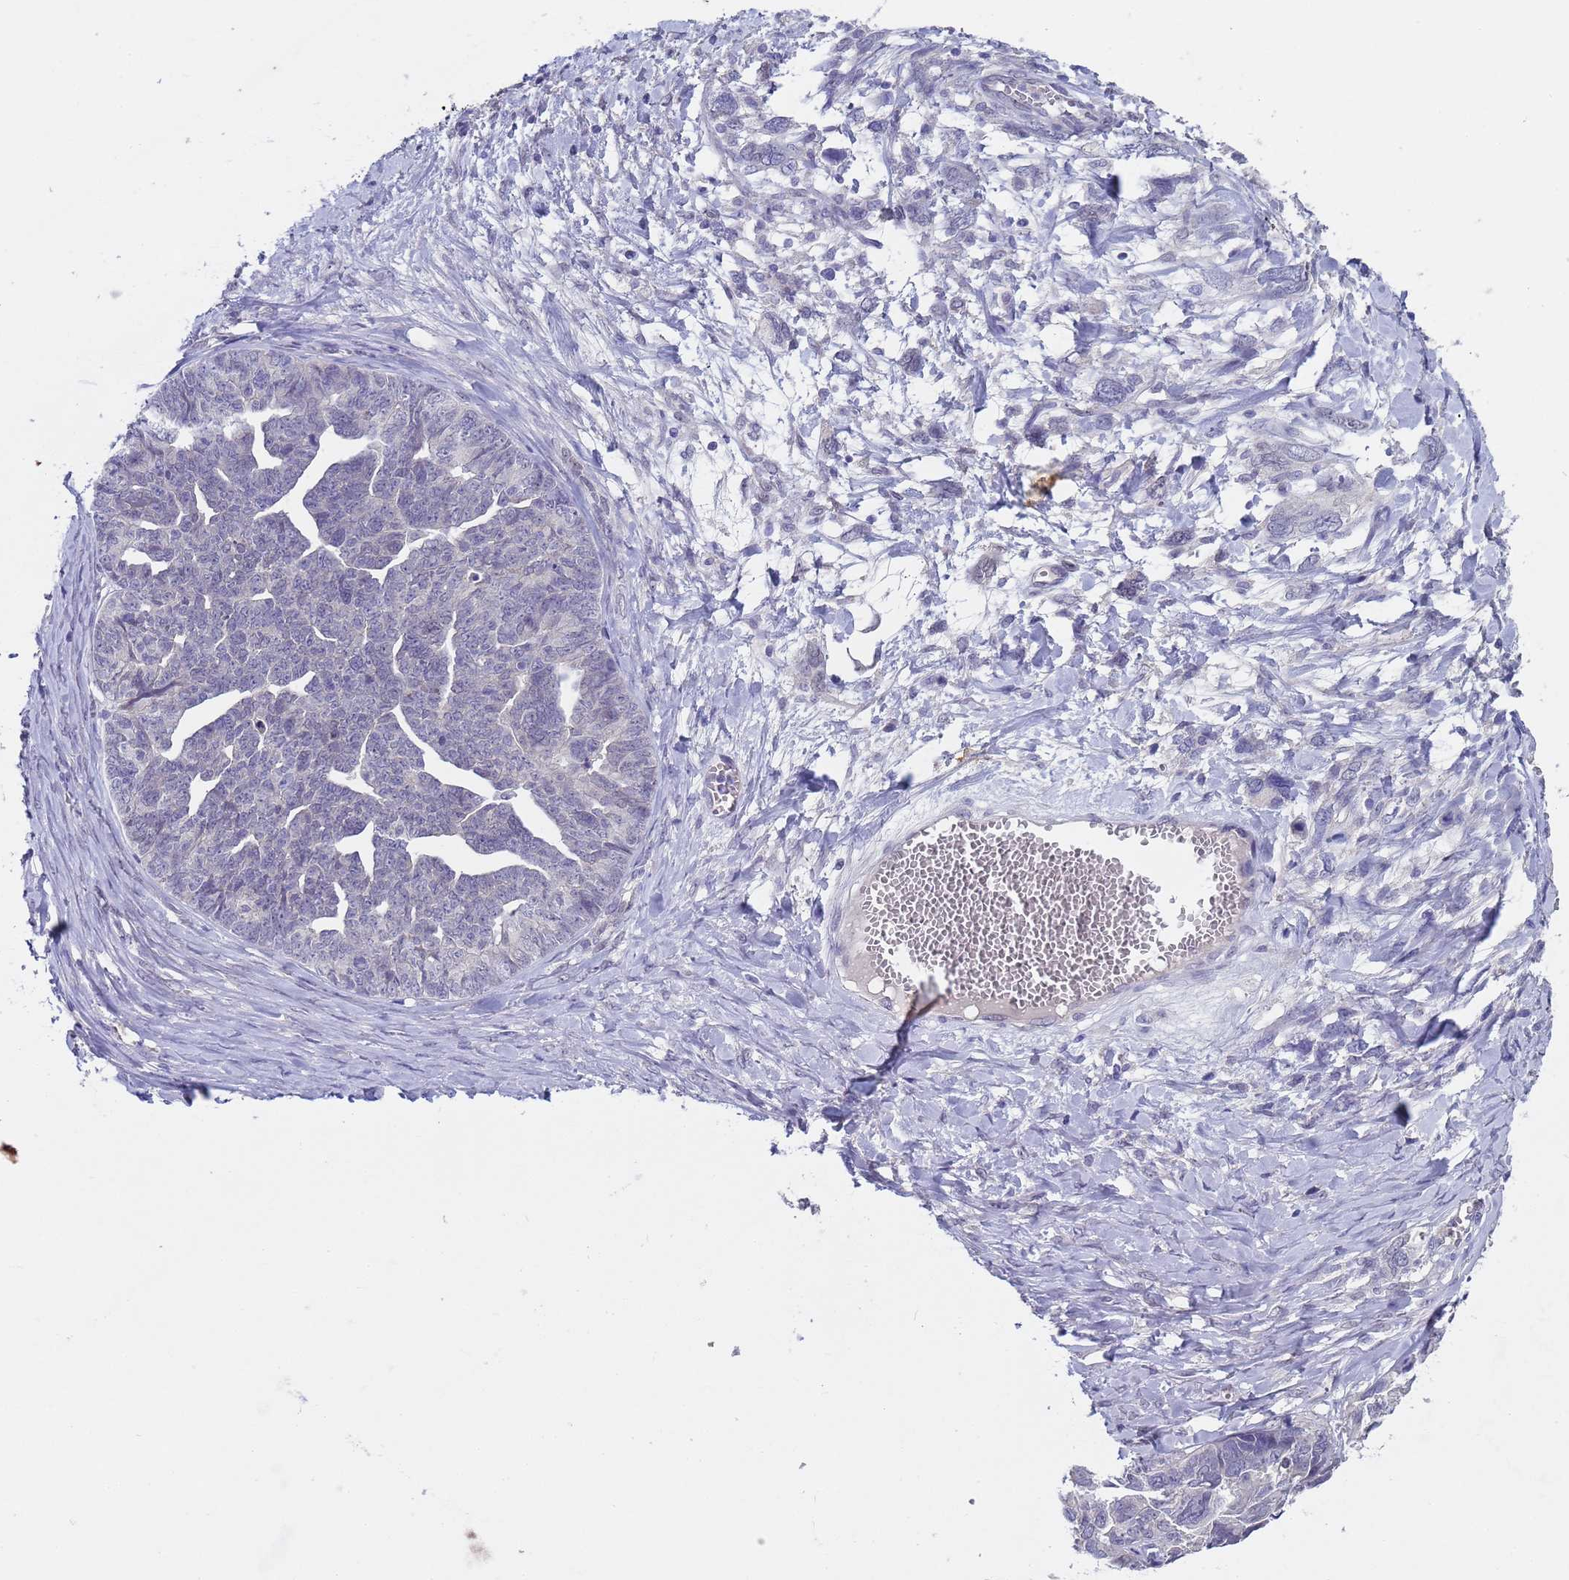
{"staining": {"intensity": "negative", "quantity": "none", "location": "none"}, "tissue": "ovarian cancer", "cell_type": "Tumor cells", "image_type": "cancer", "snomed": [{"axis": "morphology", "description": "Cystadenocarcinoma, serous, NOS"}, {"axis": "topography", "description": "Ovary"}], "caption": "Immunohistochemistry (IHC) image of neoplastic tissue: human ovarian cancer (serous cystadenocarcinoma) stained with DAB (3,3'-diaminobenzidine) shows no significant protein staining in tumor cells. (Stains: DAB immunohistochemistry (IHC) with hematoxylin counter stain, Microscopy: brightfield microscopy at high magnification).", "gene": "TRMT10A", "patient": {"sex": "female", "age": 79}}